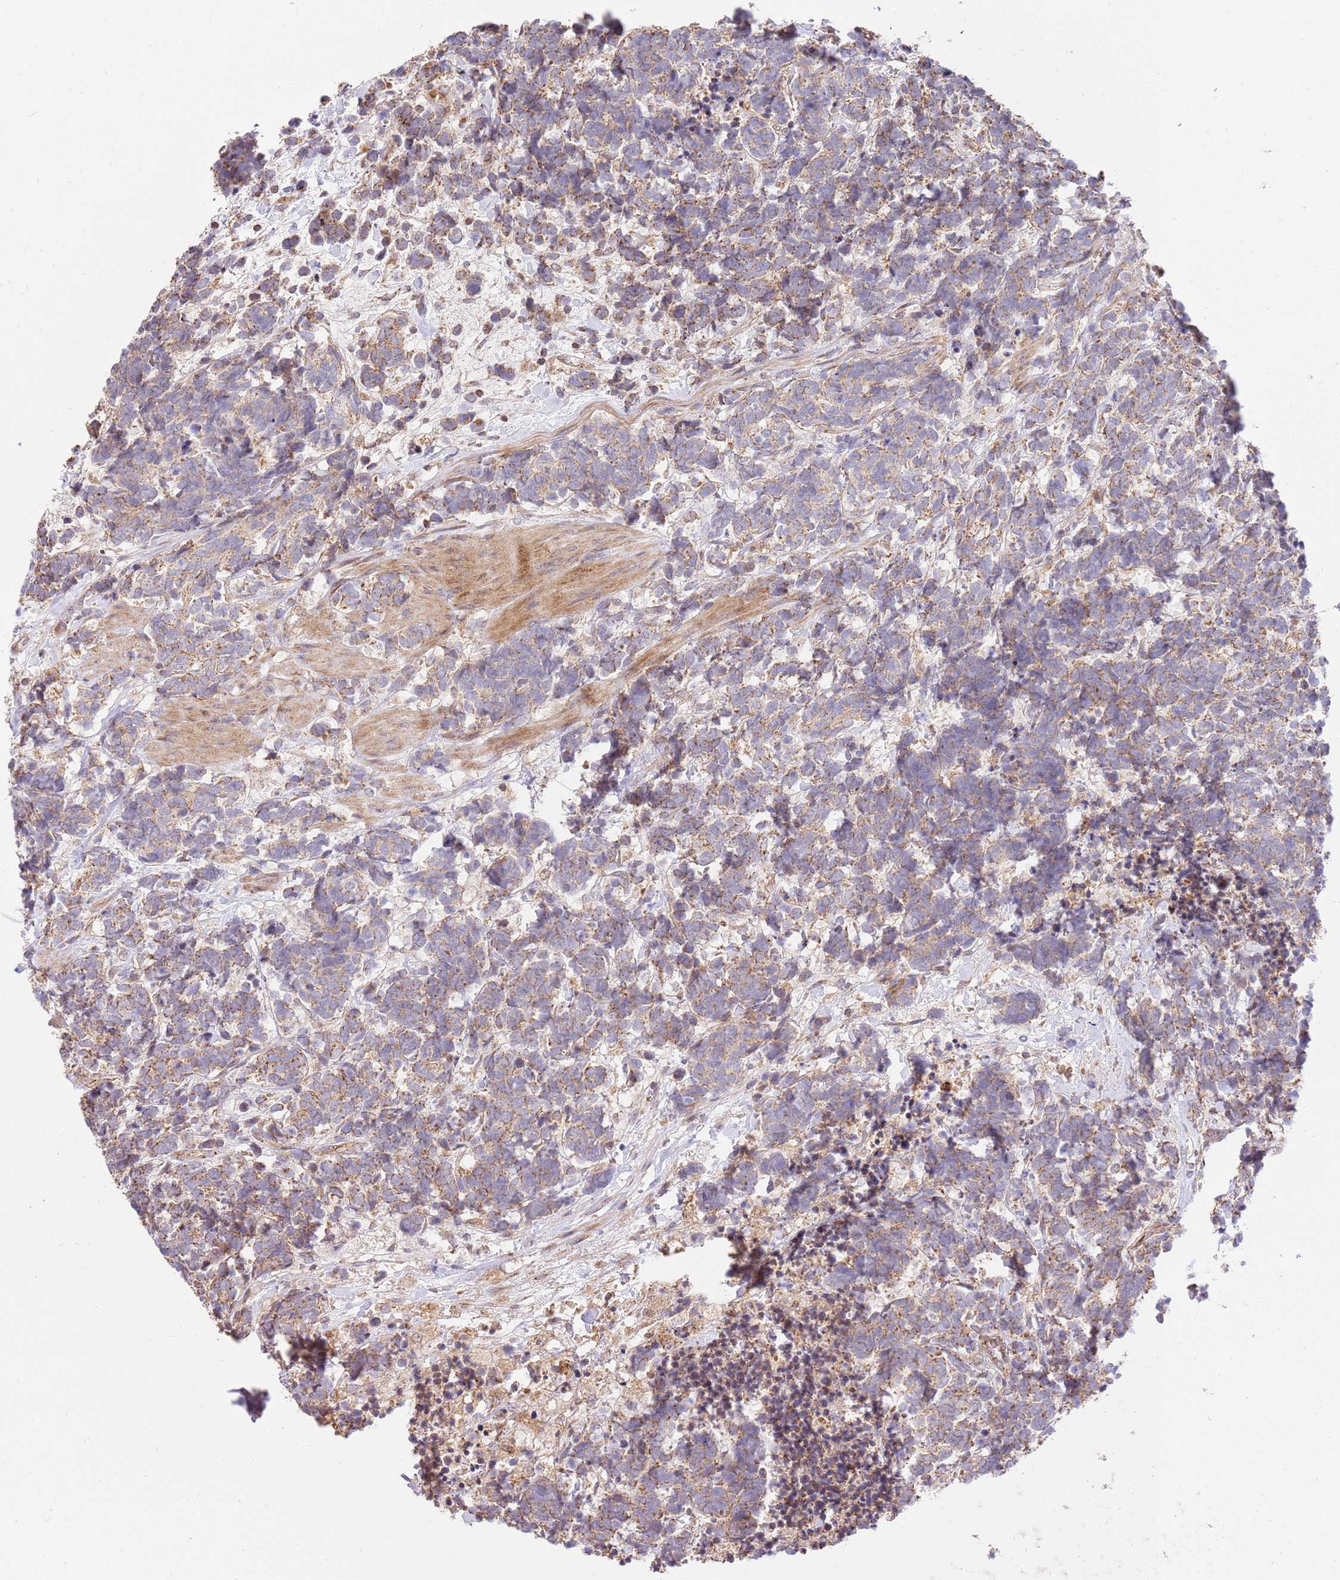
{"staining": {"intensity": "moderate", "quantity": ">75%", "location": "cytoplasmic/membranous"}, "tissue": "carcinoid", "cell_type": "Tumor cells", "image_type": "cancer", "snomed": [{"axis": "morphology", "description": "Carcinoma, NOS"}, {"axis": "morphology", "description": "Carcinoid, malignant, NOS"}, {"axis": "topography", "description": "Prostate"}], "caption": "Brown immunohistochemical staining in human carcinoid shows moderate cytoplasmic/membranous positivity in approximately >75% of tumor cells.", "gene": "SPATA2L", "patient": {"sex": "male", "age": 57}}